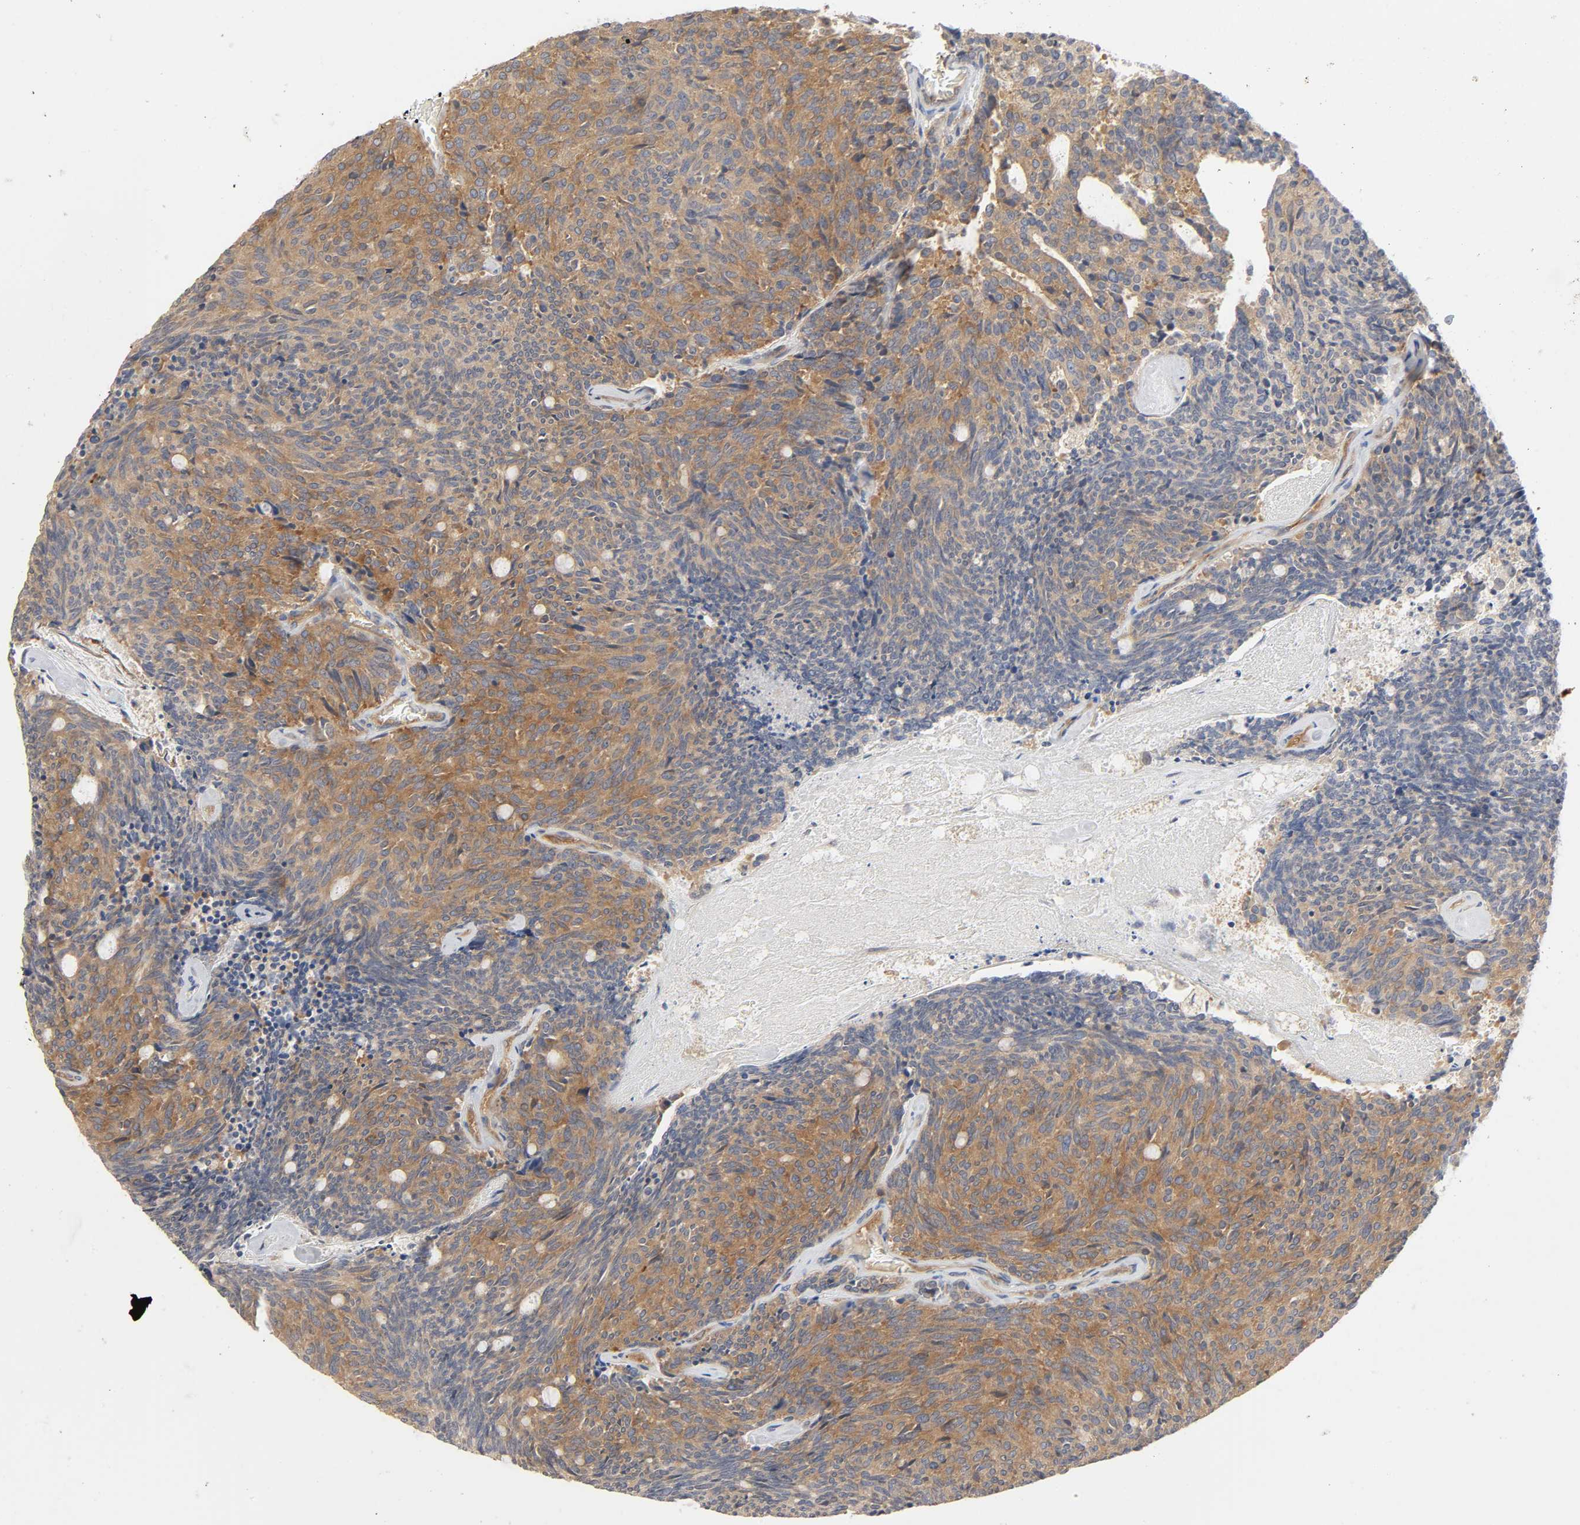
{"staining": {"intensity": "moderate", "quantity": ">75%", "location": "cytoplasmic/membranous"}, "tissue": "carcinoid", "cell_type": "Tumor cells", "image_type": "cancer", "snomed": [{"axis": "morphology", "description": "Carcinoid, malignant, NOS"}, {"axis": "topography", "description": "Pancreas"}], "caption": "A brown stain highlights moderate cytoplasmic/membranous expression of a protein in human carcinoid (malignant) tumor cells.", "gene": "SCHIP1", "patient": {"sex": "female", "age": 54}}